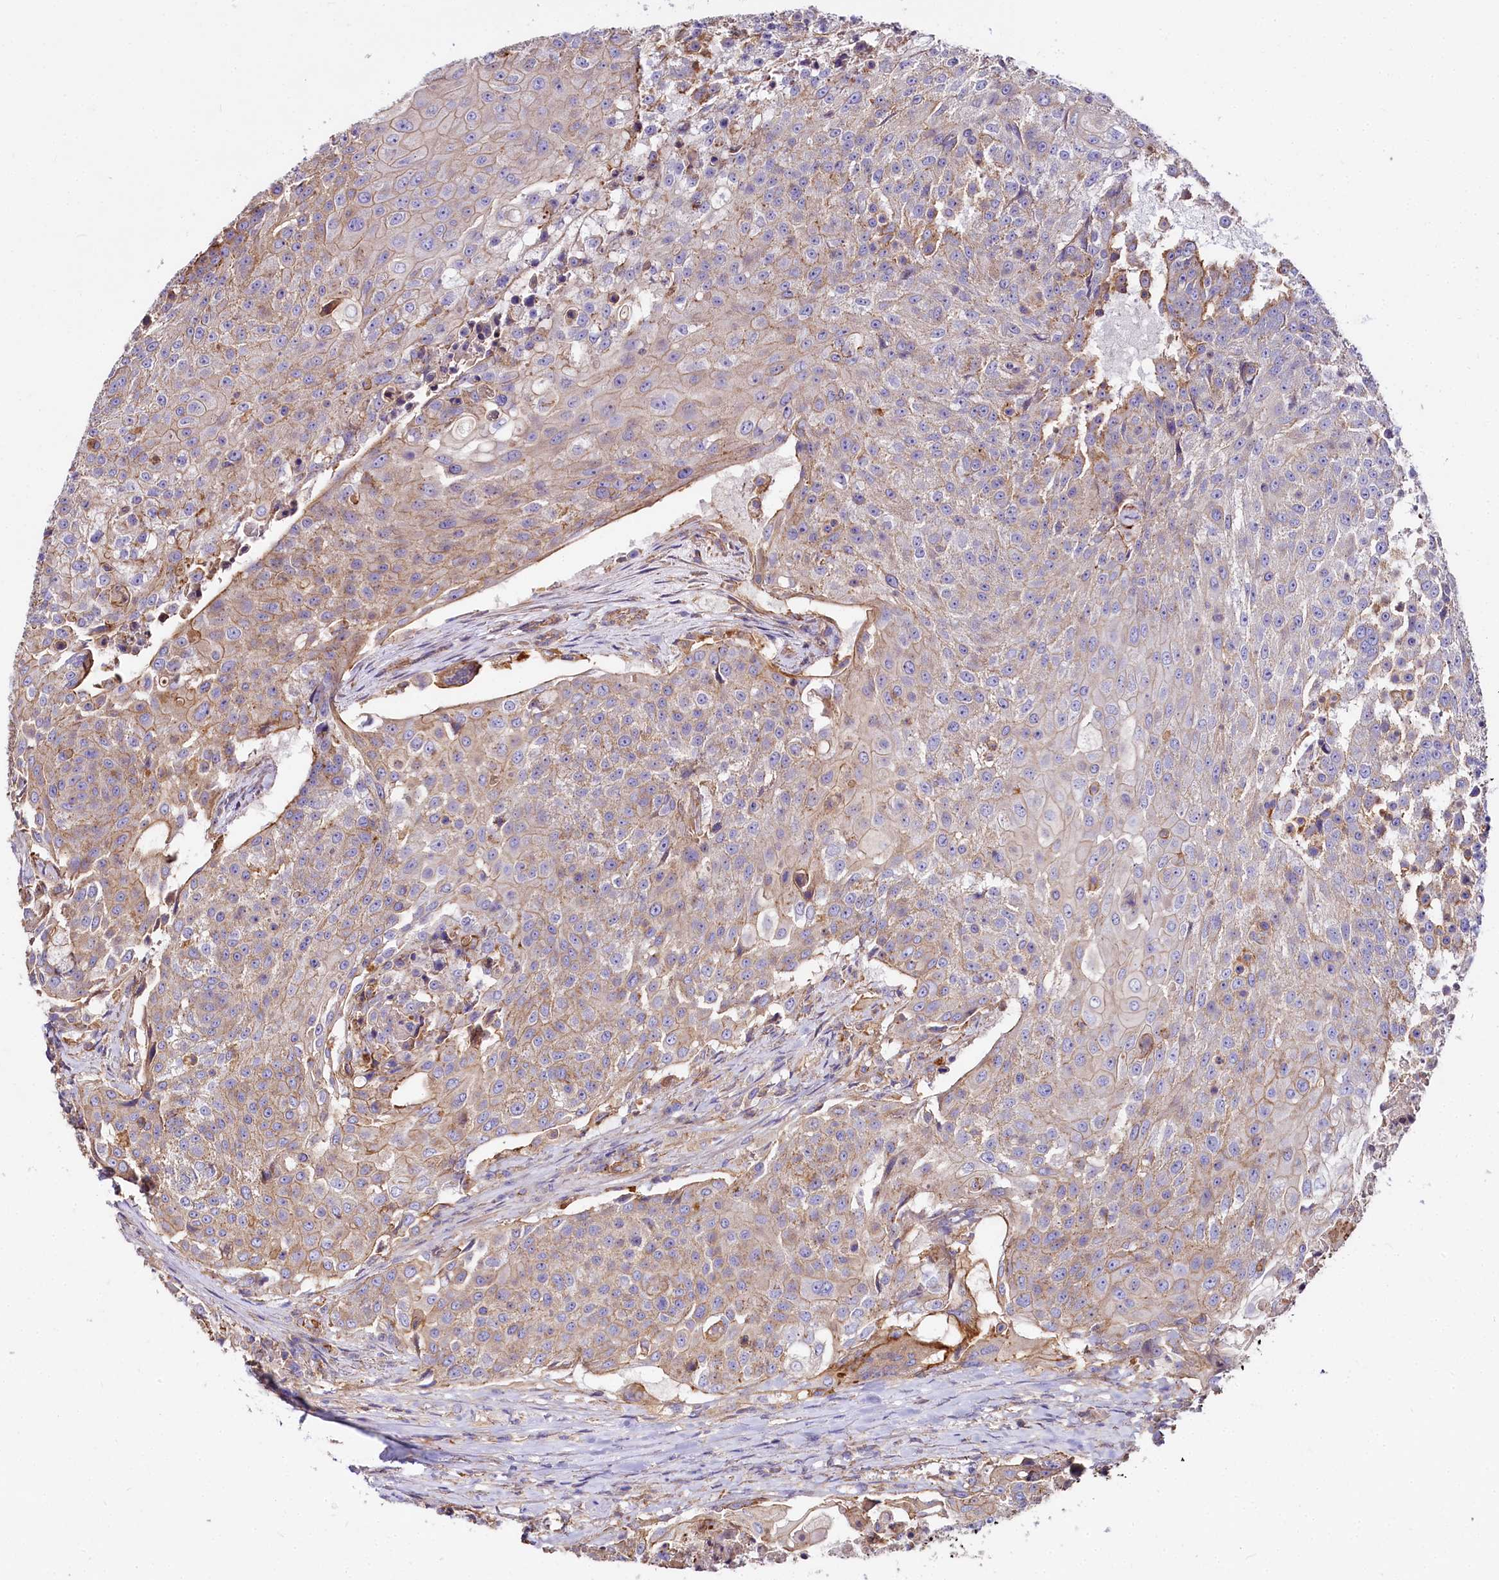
{"staining": {"intensity": "weak", "quantity": "<25%", "location": "cytoplasmic/membranous"}, "tissue": "urothelial cancer", "cell_type": "Tumor cells", "image_type": "cancer", "snomed": [{"axis": "morphology", "description": "Urothelial carcinoma, High grade"}, {"axis": "topography", "description": "Urinary bladder"}], "caption": "An immunohistochemistry histopathology image of urothelial cancer is shown. There is no staining in tumor cells of urothelial cancer. Nuclei are stained in blue.", "gene": "FCHSD2", "patient": {"sex": "female", "age": 63}}